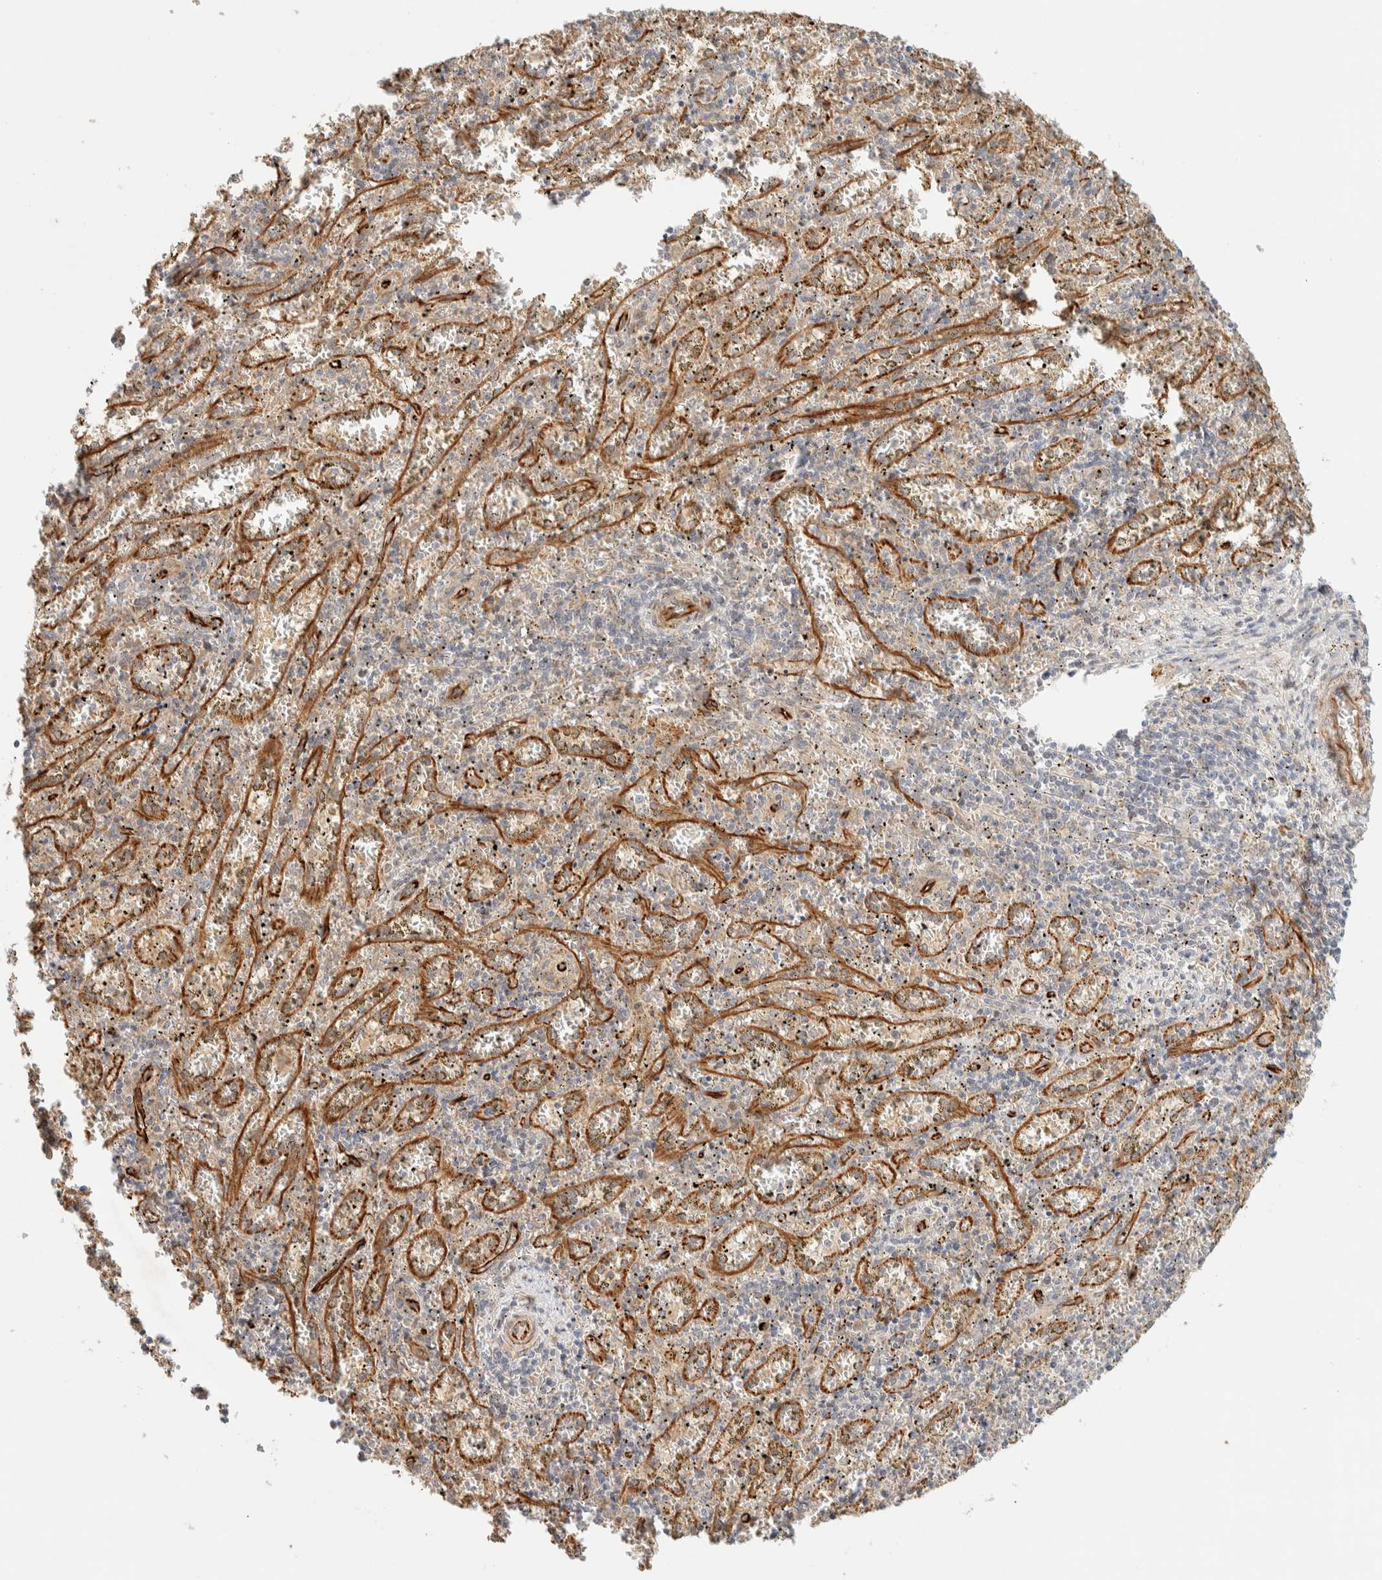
{"staining": {"intensity": "negative", "quantity": "none", "location": "none"}, "tissue": "spleen", "cell_type": "Cells in red pulp", "image_type": "normal", "snomed": [{"axis": "morphology", "description": "Normal tissue, NOS"}, {"axis": "topography", "description": "Spleen"}], "caption": "Immunohistochemistry histopathology image of normal spleen: human spleen stained with DAB (3,3'-diaminobenzidine) demonstrates no significant protein positivity in cells in red pulp.", "gene": "FAT1", "patient": {"sex": "male", "age": 11}}